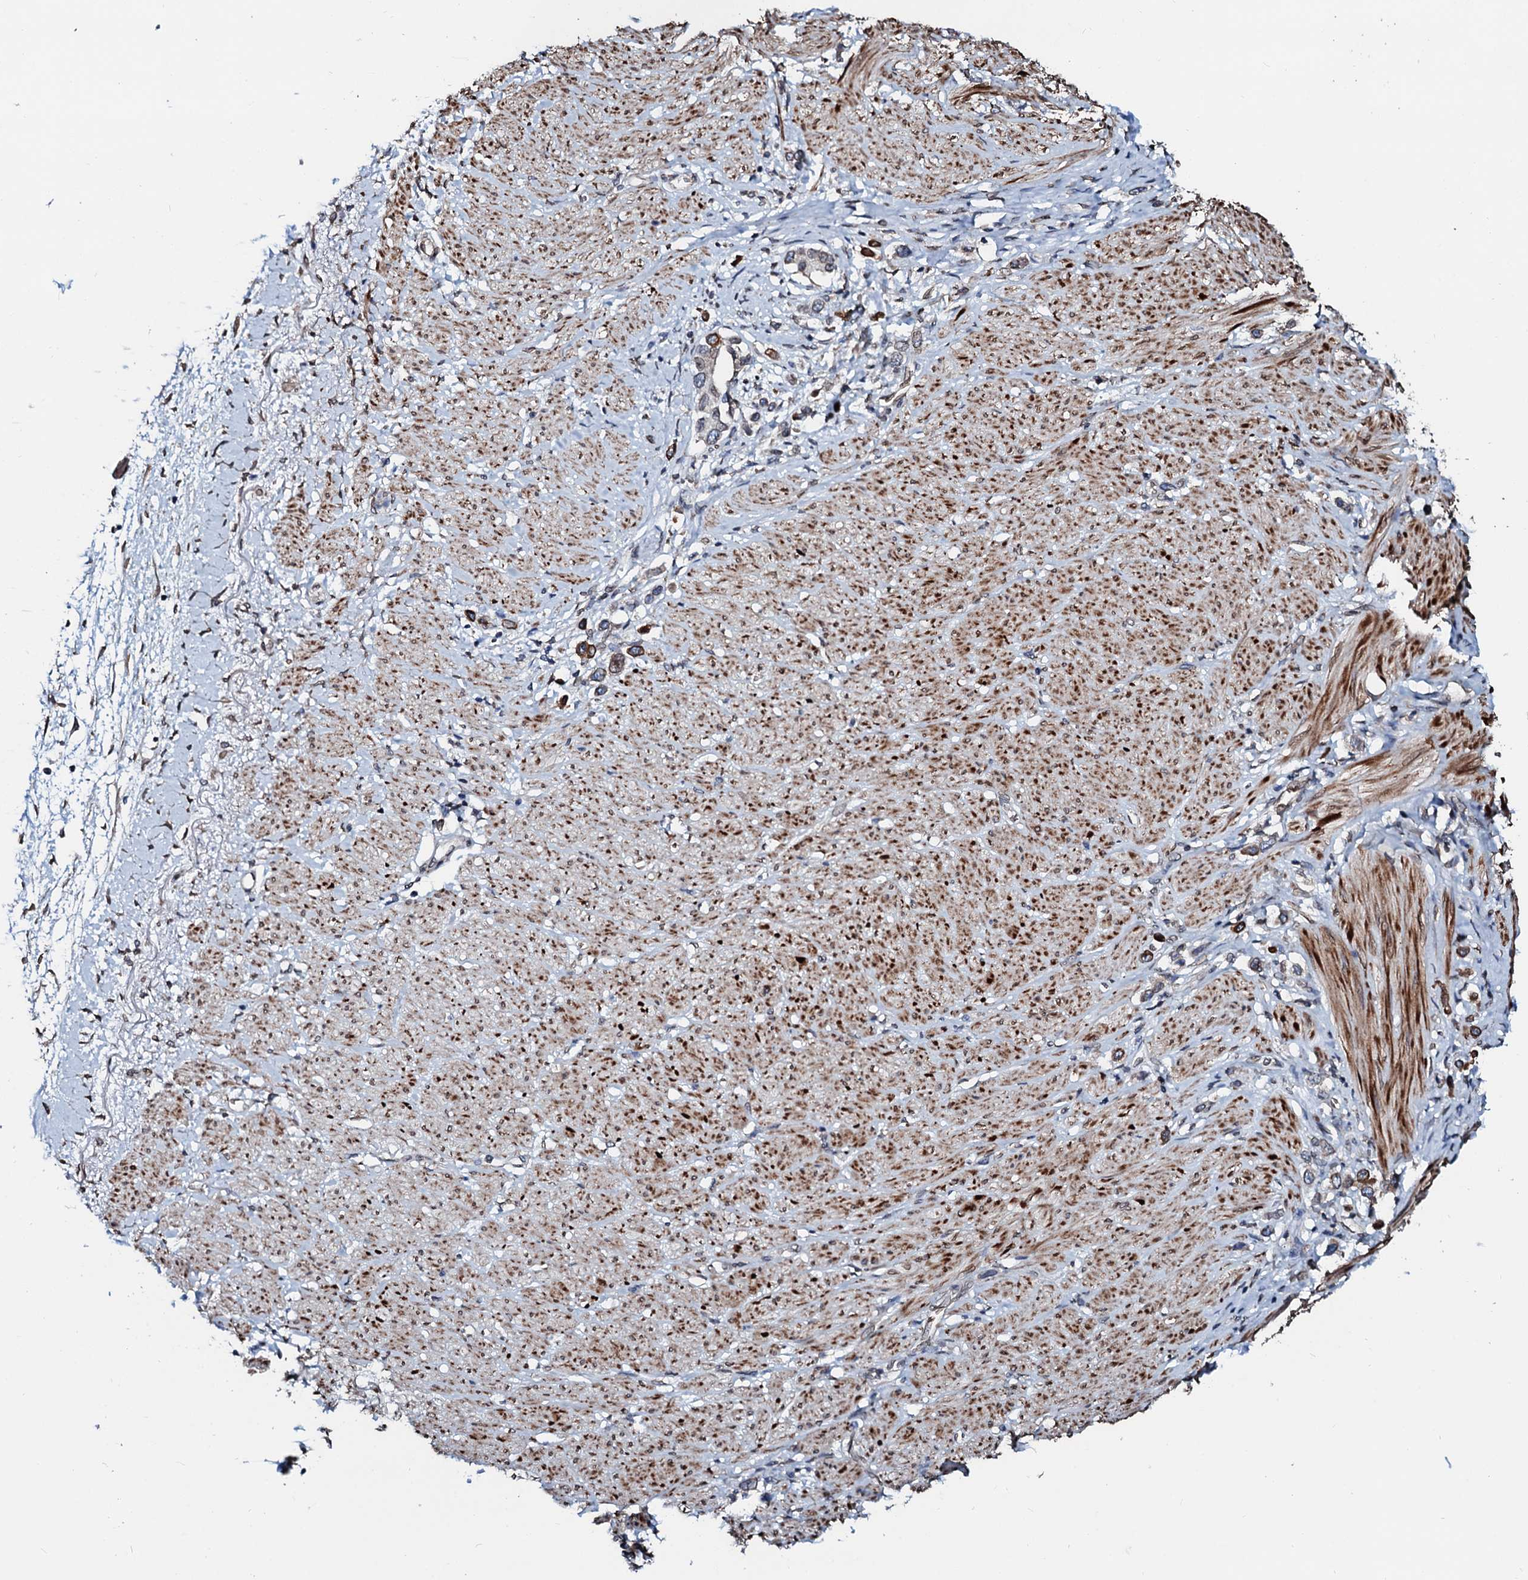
{"staining": {"intensity": "moderate", "quantity": "25%-75%", "location": "cytoplasmic/membranous"}, "tissue": "stomach cancer", "cell_type": "Tumor cells", "image_type": "cancer", "snomed": [{"axis": "morphology", "description": "Adenocarcinoma, NOS"}, {"axis": "topography", "description": "Stomach"}], "caption": "An immunohistochemistry (IHC) photomicrograph of neoplastic tissue is shown. Protein staining in brown labels moderate cytoplasmic/membranous positivity in adenocarcinoma (stomach) within tumor cells.", "gene": "NRP2", "patient": {"sex": "female", "age": 65}}